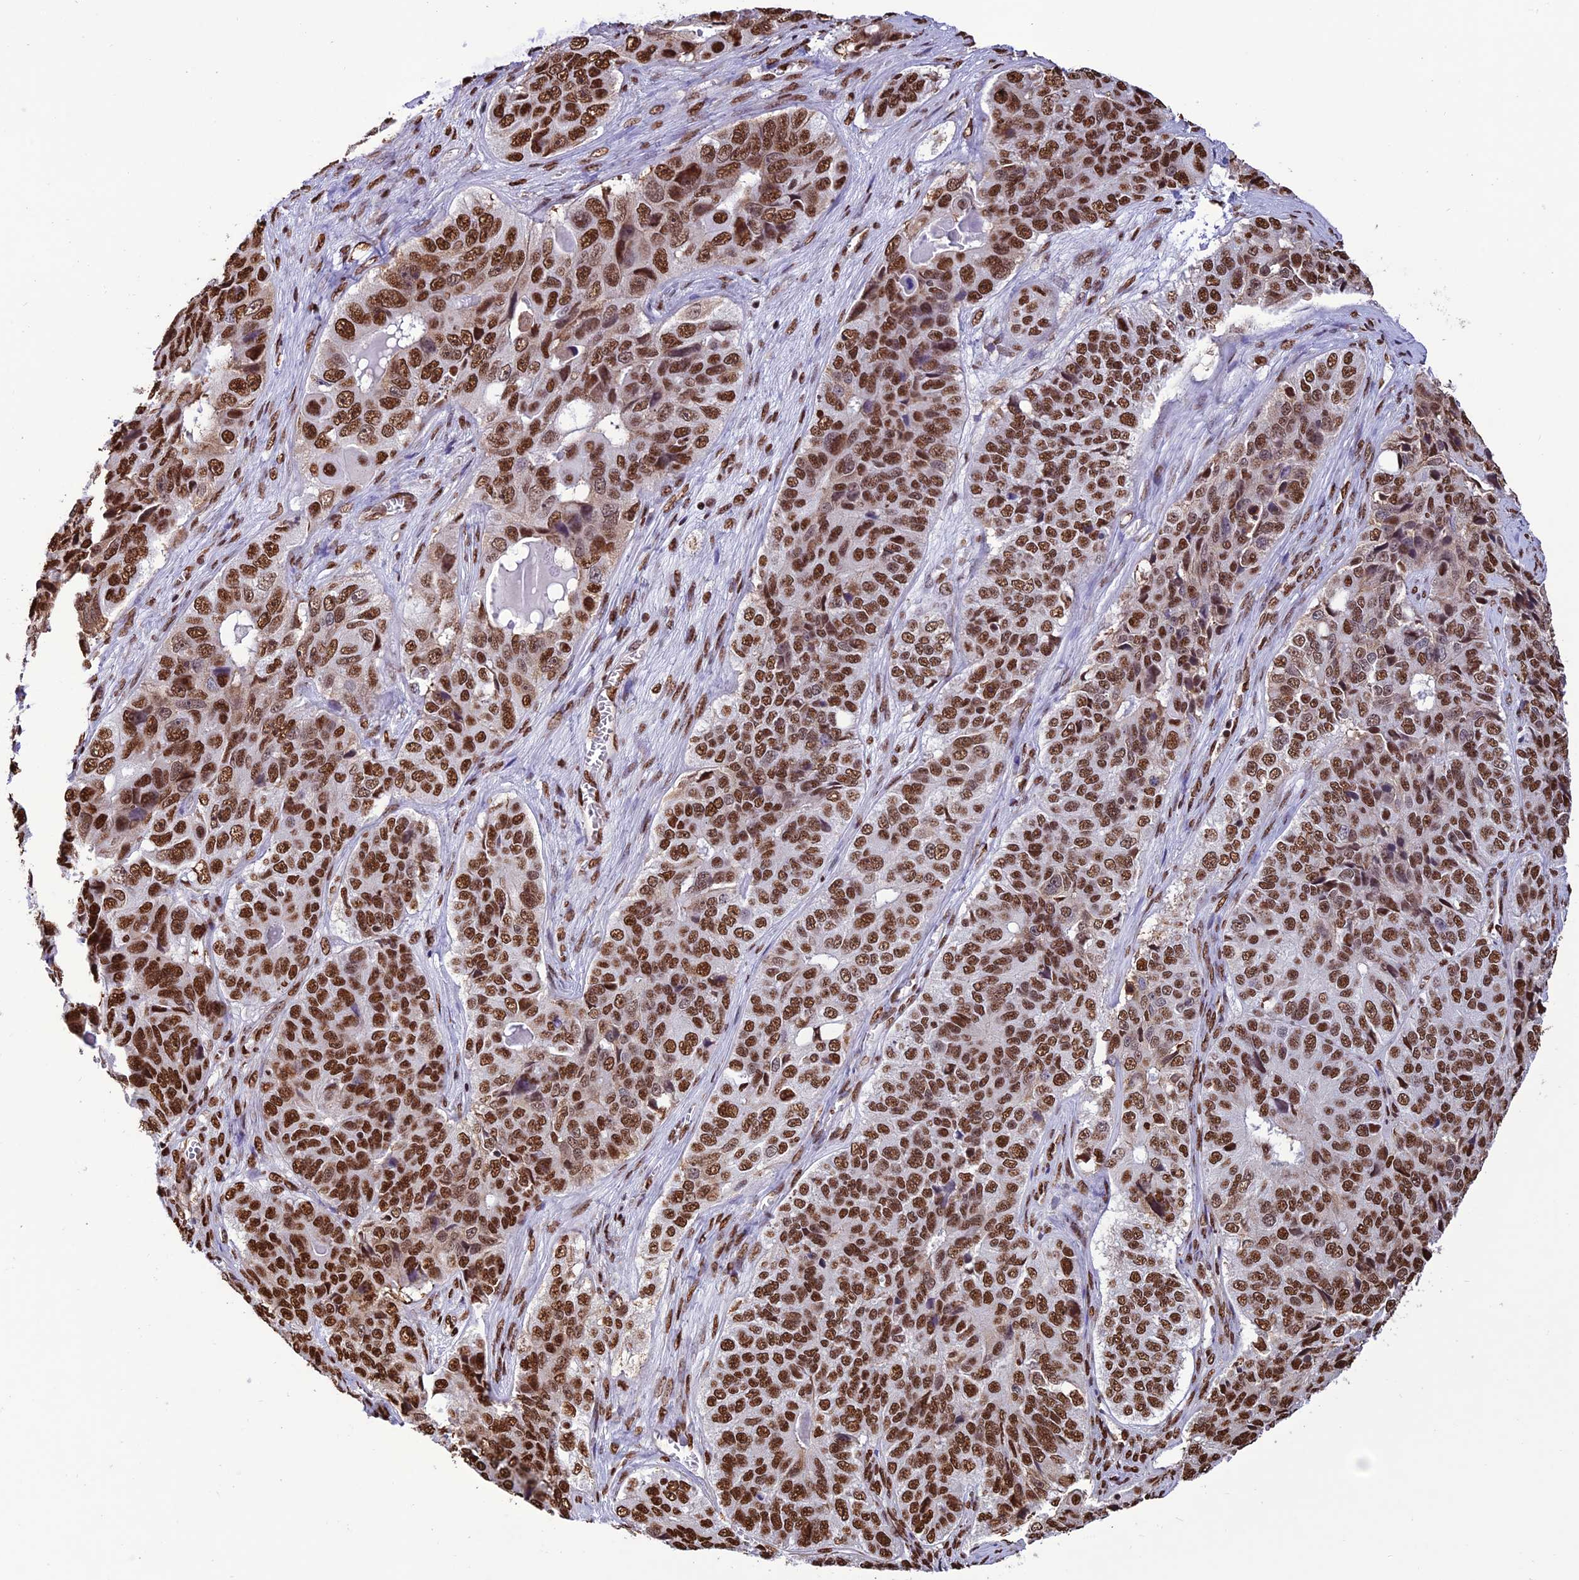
{"staining": {"intensity": "moderate", "quantity": ">75%", "location": "nuclear"}, "tissue": "ovarian cancer", "cell_type": "Tumor cells", "image_type": "cancer", "snomed": [{"axis": "morphology", "description": "Carcinoma, endometroid"}, {"axis": "topography", "description": "Ovary"}], "caption": "About >75% of tumor cells in ovarian endometroid carcinoma exhibit moderate nuclear protein expression as visualized by brown immunohistochemical staining.", "gene": "INO80E", "patient": {"sex": "female", "age": 51}}